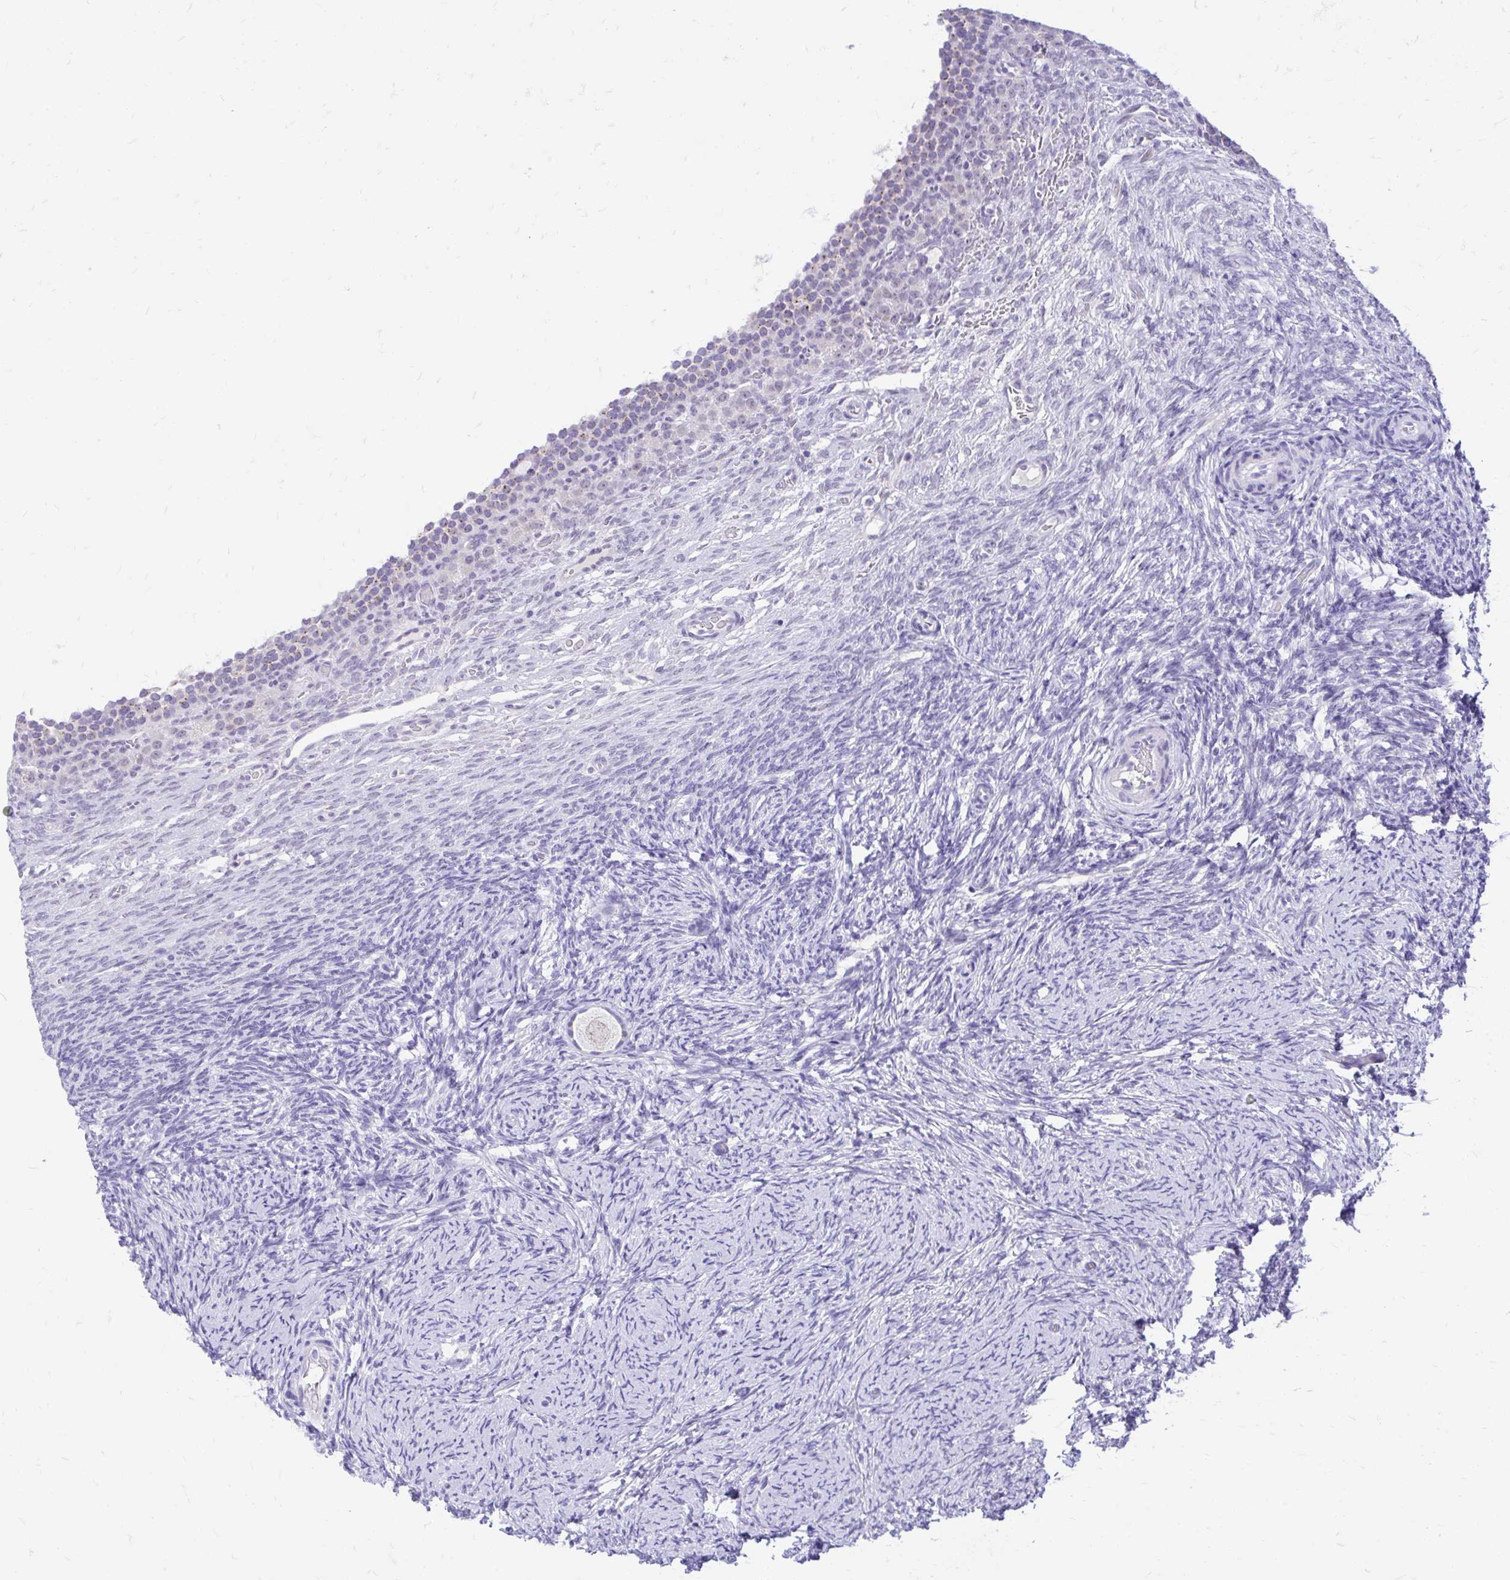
{"staining": {"intensity": "negative", "quantity": "none", "location": "none"}, "tissue": "ovary", "cell_type": "Follicle cells", "image_type": "normal", "snomed": [{"axis": "morphology", "description": "Normal tissue, NOS"}, {"axis": "topography", "description": "Ovary"}], "caption": "Unremarkable ovary was stained to show a protein in brown. There is no significant positivity in follicle cells. (Brightfield microscopy of DAB (3,3'-diaminobenzidine) IHC at high magnification).", "gene": "GLB1L2", "patient": {"sex": "female", "age": 34}}